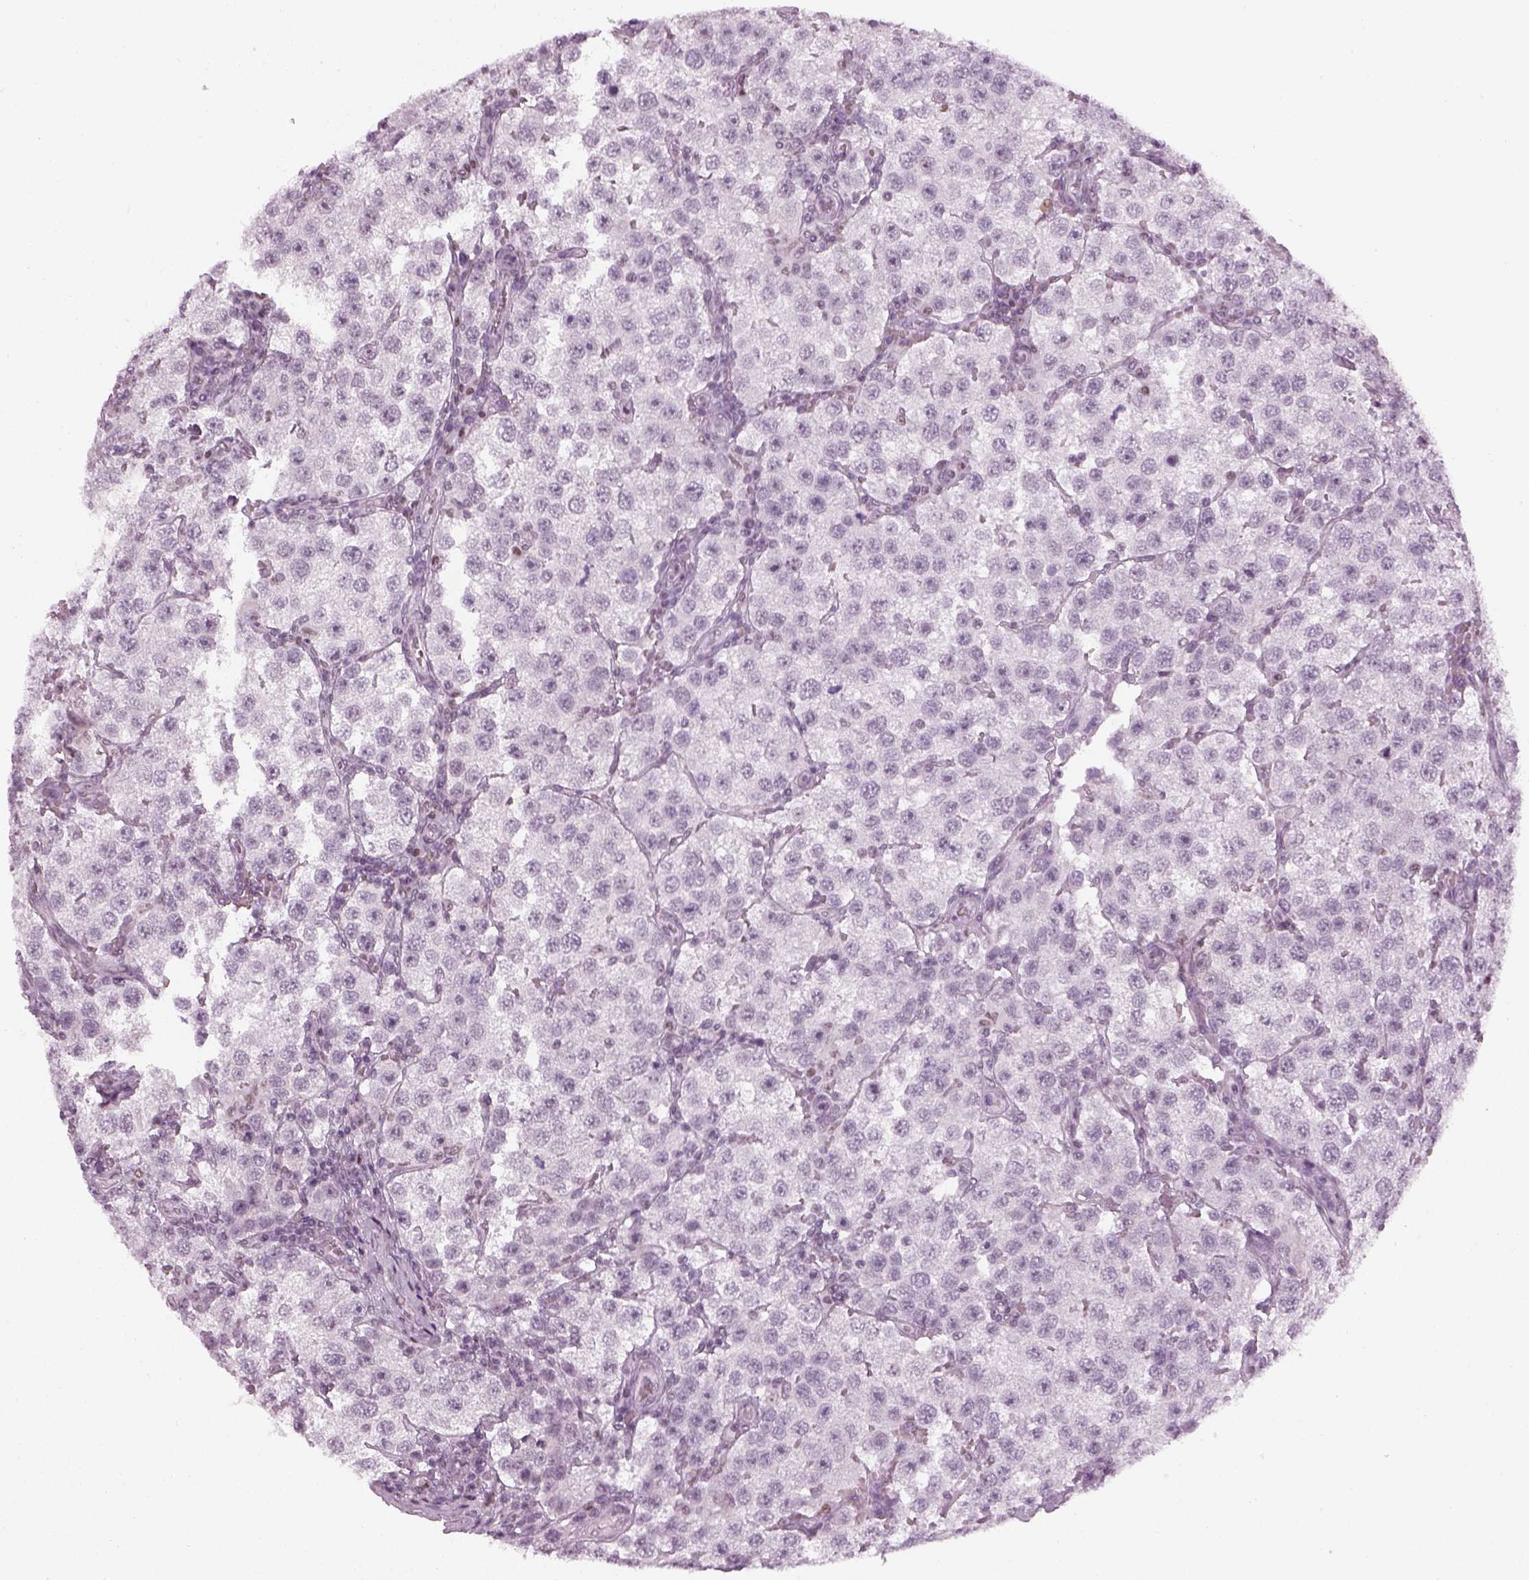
{"staining": {"intensity": "negative", "quantity": "none", "location": "none"}, "tissue": "testis cancer", "cell_type": "Tumor cells", "image_type": "cancer", "snomed": [{"axis": "morphology", "description": "Seminoma, NOS"}, {"axis": "topography", "description": "Testis"}], "caption": "This is an immunohistochemistry (IHC) photomicrograph of testis cancer (seminoma). There is no staining in tumor cells.", "gene": "KCNG2", "patient": {"sex": "male", "age": 37}}